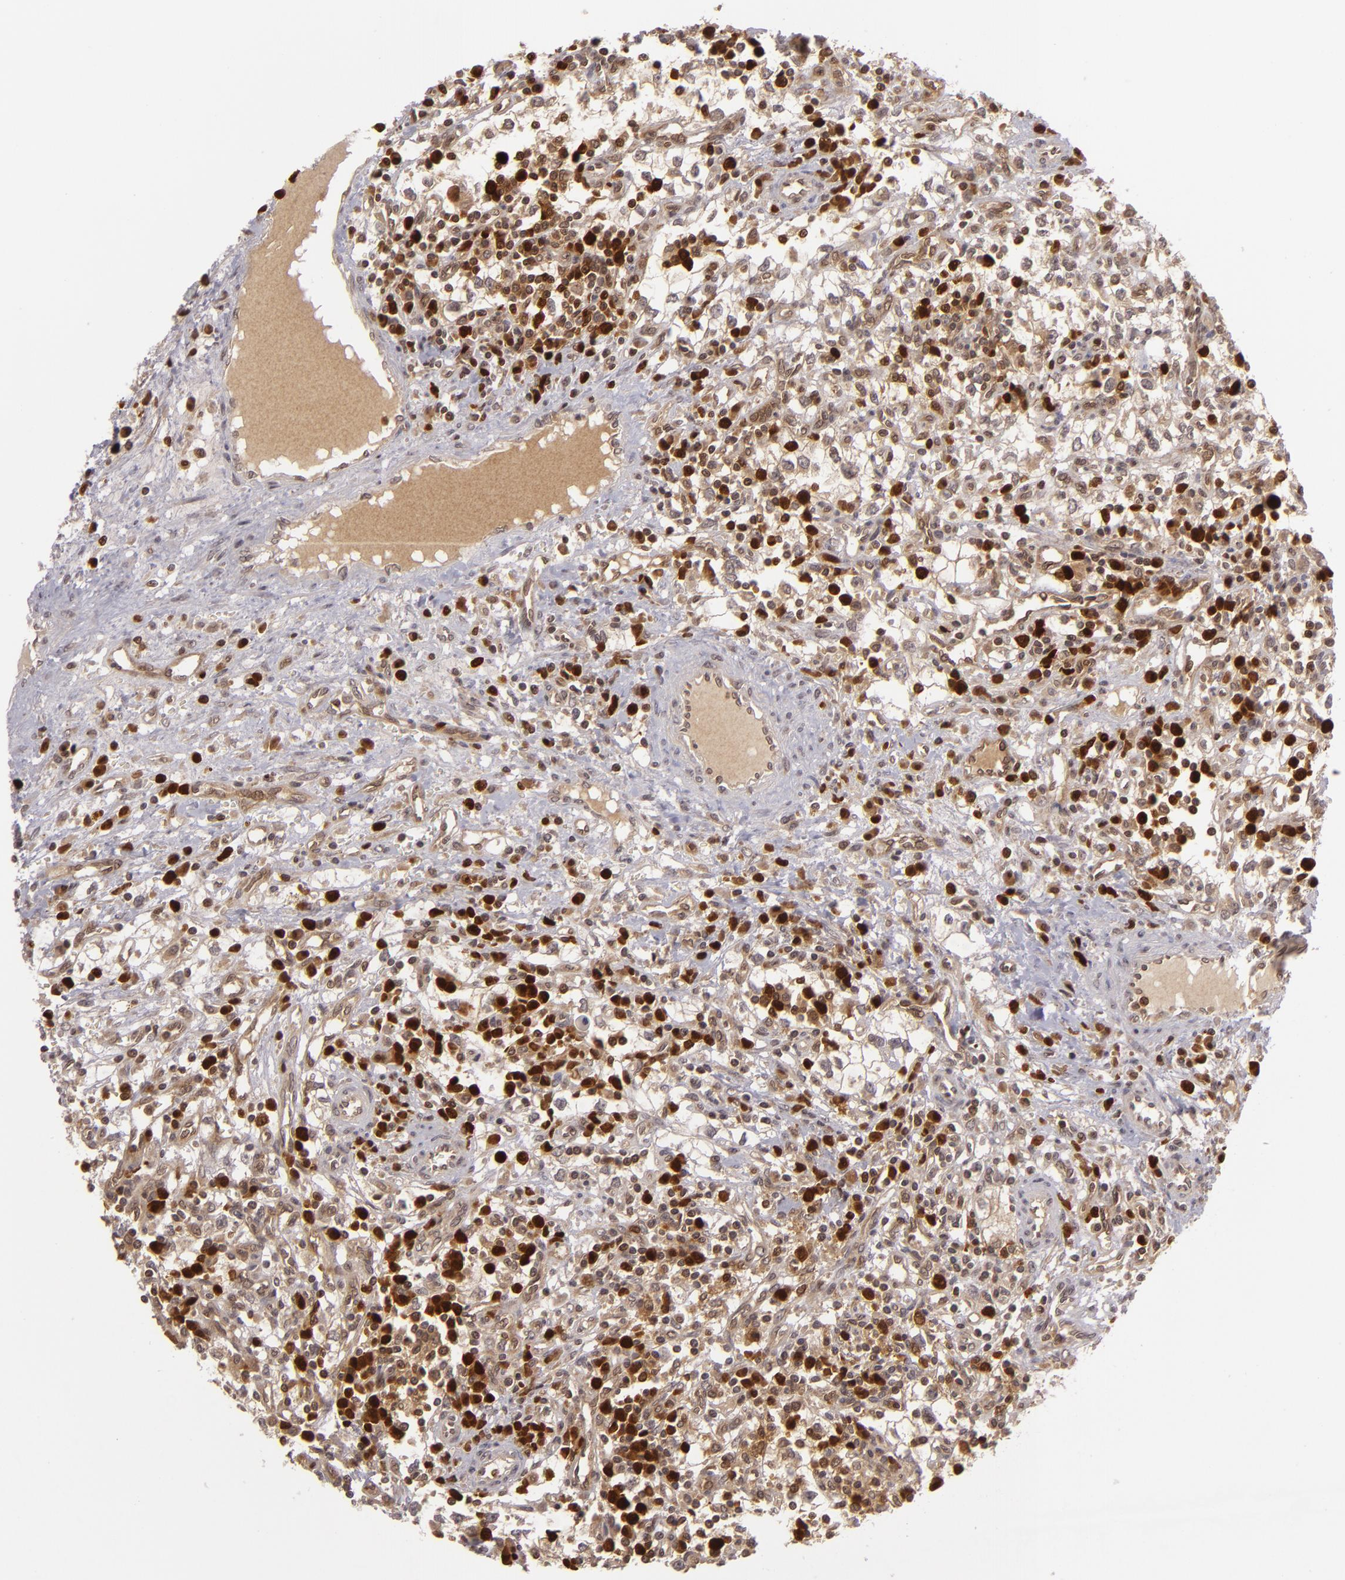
{"staining": {"intensity": "weak", "quantity": "25%-75%", "location": "cytoplasmic/membranous"}, "tissue": "renal cancer", "cell_type": "Tumor cells", "image_type": "cancer", "snomed": [{"axis": "morphology", "description": "Adenocarcinoma, NOS"}, {"axis": "topography", "description": "Kidney"}], "caption": "An IHC micrograph of neoplastic tissue is shown. Protein staining in brown labels weak cytoplasmic/membranous positivity in renal cancer within tumor cells. (Brightfield microscopy of DAB IHC at high magnification).", "gene": "ZBTB33", "patient": {"sex": "male", "age": 82}}